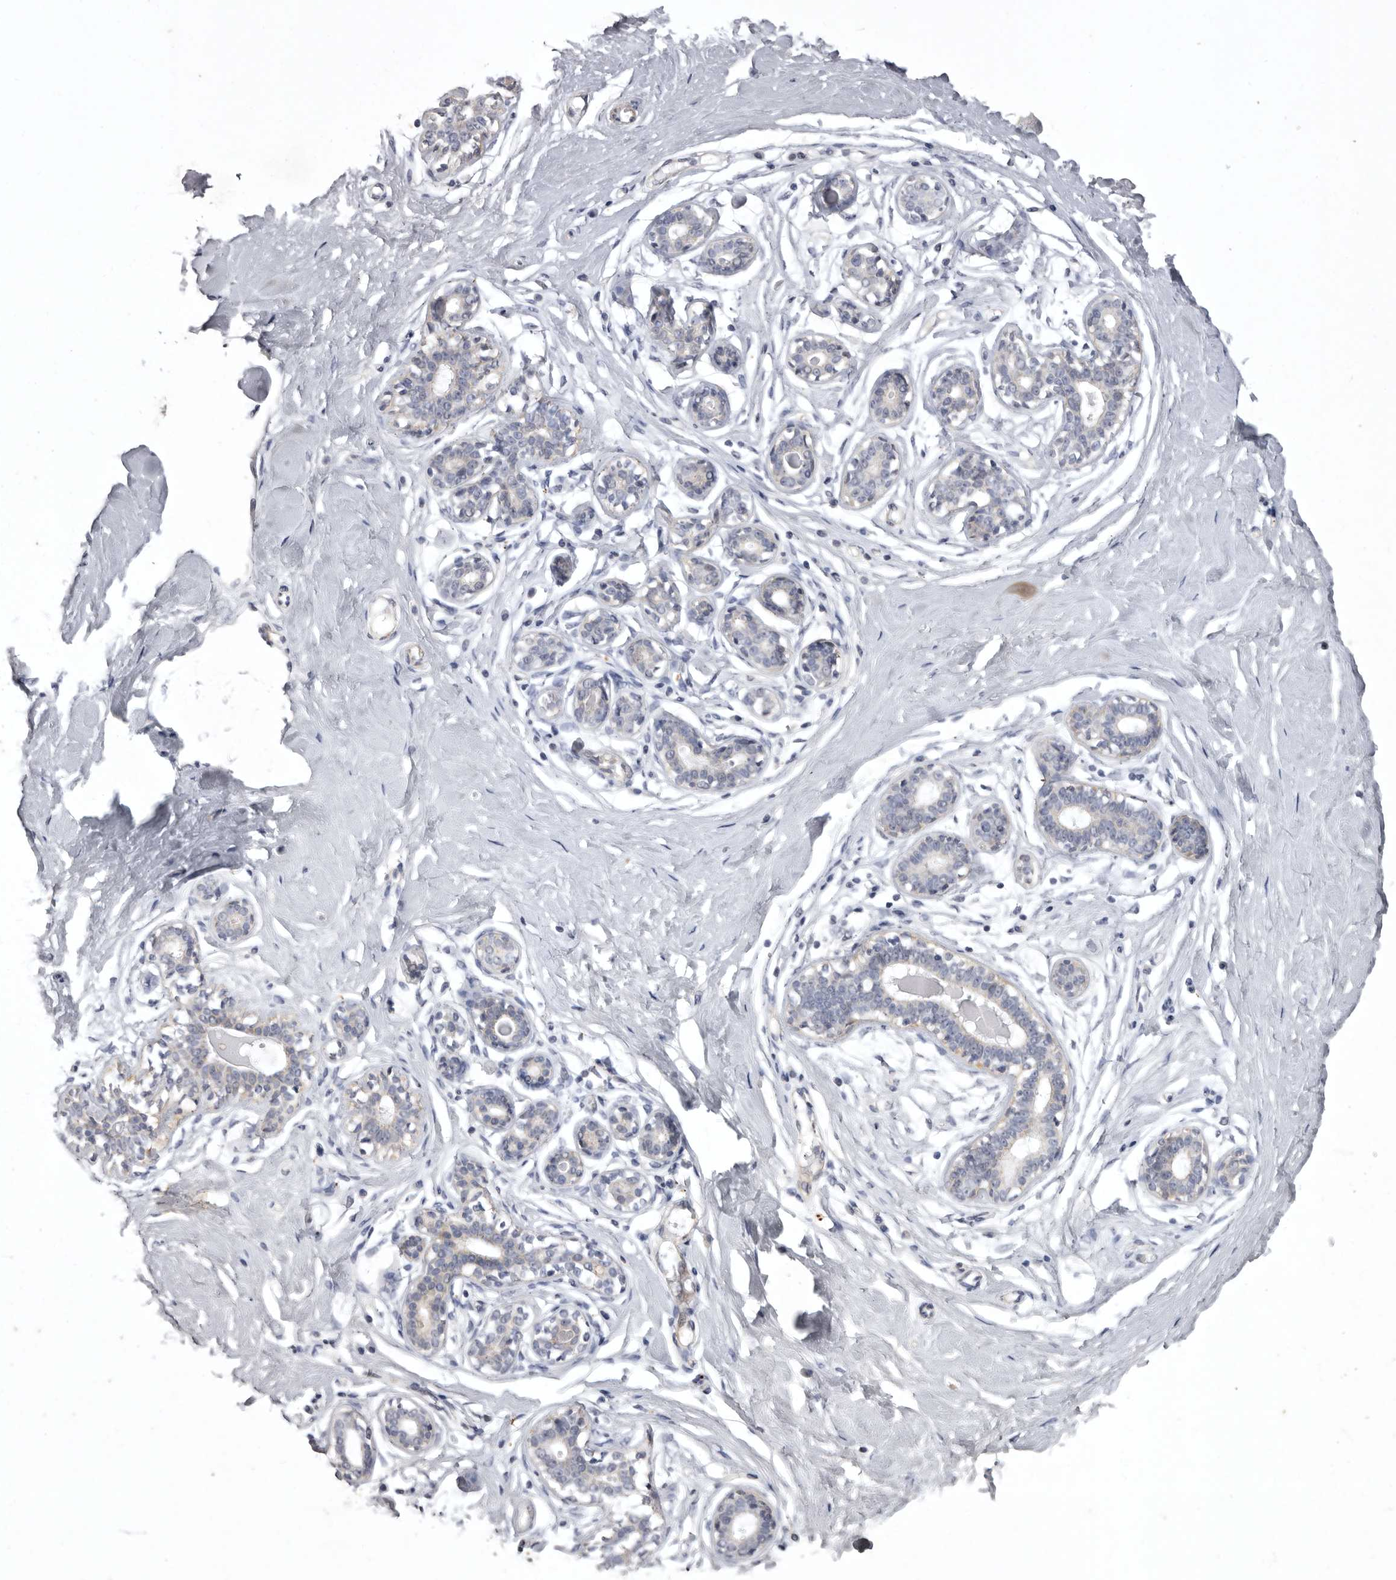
{"staining": {"intensity": "negative", "quantity": "none", "location": "none"}, "tissue": "breast", "cell_type": "Adipocytes", "image_type": "normal", "snomed": [{"axis": "morphology", "description": "Normal tissue, NOS"}, {"axis": "morphology", "description": "Adenoma, NOS"}, {"axis": "topography", "description": "Breast"}], "caption": "Adipocytes show no significant positivity in unremarkable breast.", "gene": "NKAIN4", "patient": {"sex": "female", "age": 23}}